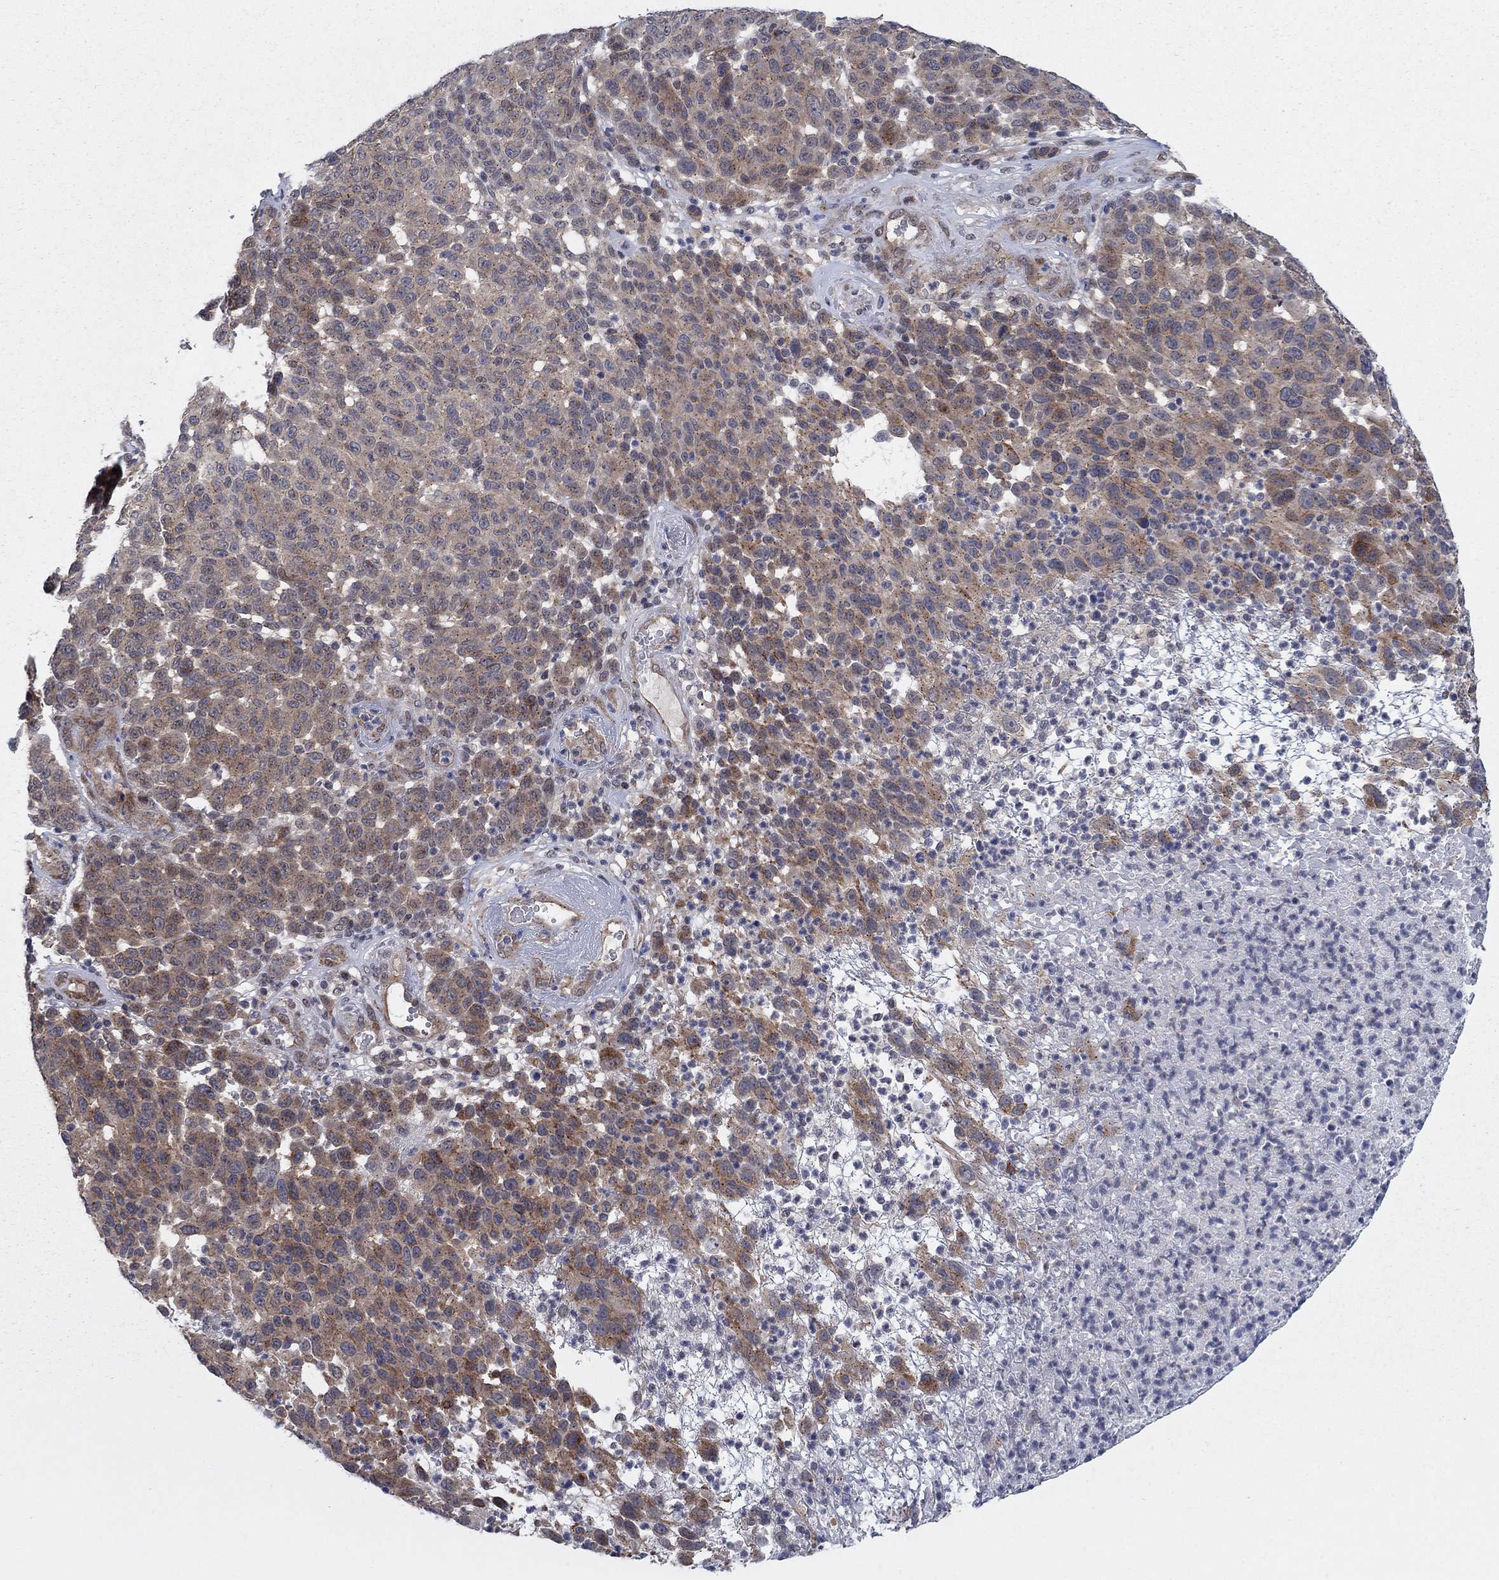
{"staining": {"intensity": "moderate", "quantity": ">75%", "location": "cytoplasmic/membranous"}, "tissue": "melanoma", "cell_type": "Tumor cells", "image_type": "cancer", "snomed": [{"axis": "morphology", "description": "Malignant melanoma, NOS"}, {"axis": "topography", "description": "Skin"}], "caption": "This image reveals immunohistochemistry staining of malignant melanoma, with medium moderate cytoplasmic/membranous positivity in about >75% of tumor cells.", "gene": "SH3RF1", "patient": {"sex": "male", "age": 59}}